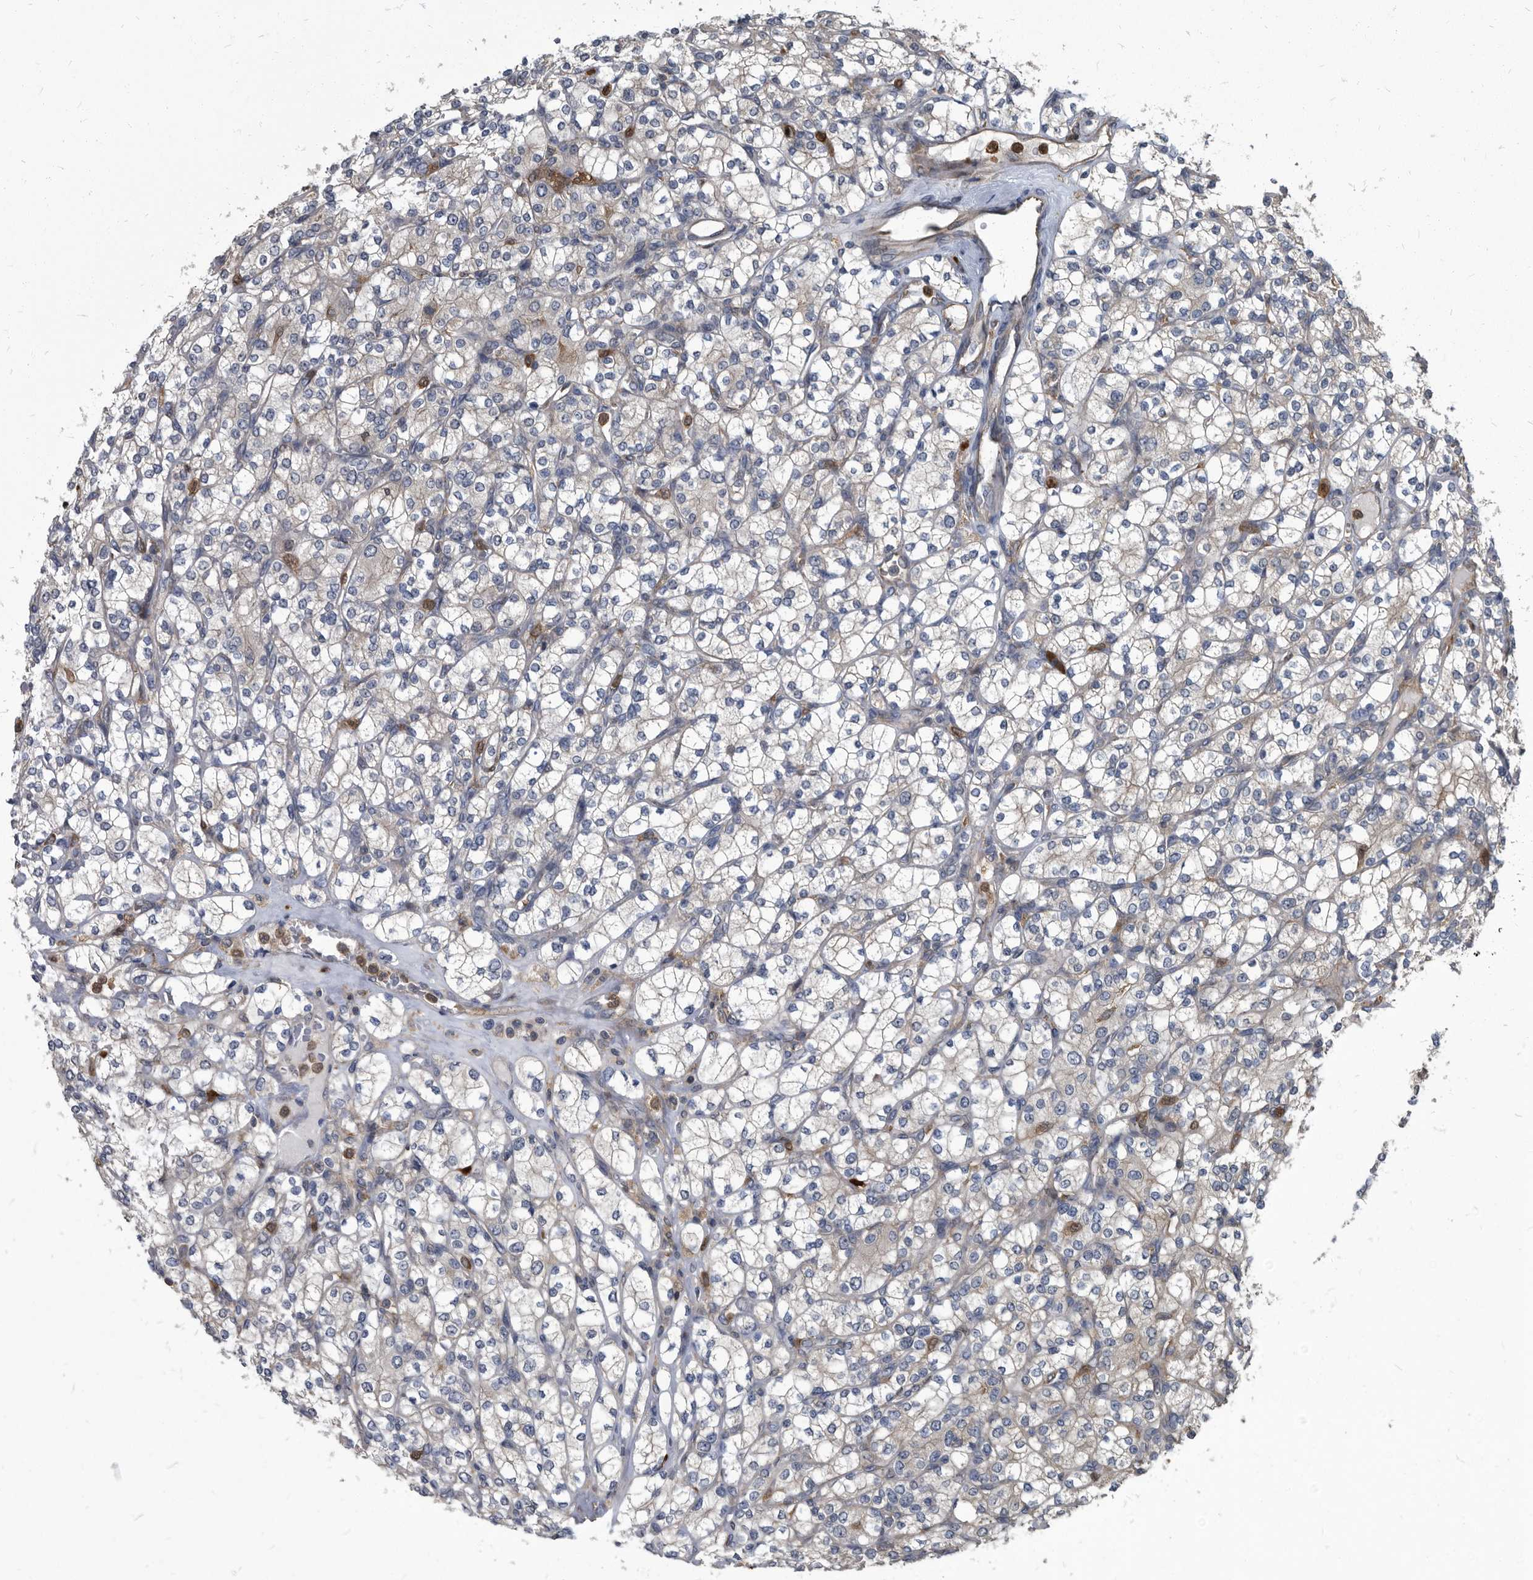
{"staining": {"intensity": "weak", "quantity": "<25%", "location": "cytoplasmic/membranous"}, "tissue": "renal cancer", "cell_type": "Tumor cells", "image_type": "cancer", "snomed": [{"axis": "morphology", "description": "Adenocarcinoma, NOS"}, {"axis": "topography", "description": "Kidney"}], "caption": "Immunohistochemistry of renal cancer reveals no staining in tumor cells.", "gene": "CDV3", "patient": {"sex": "male", "age": 77}}